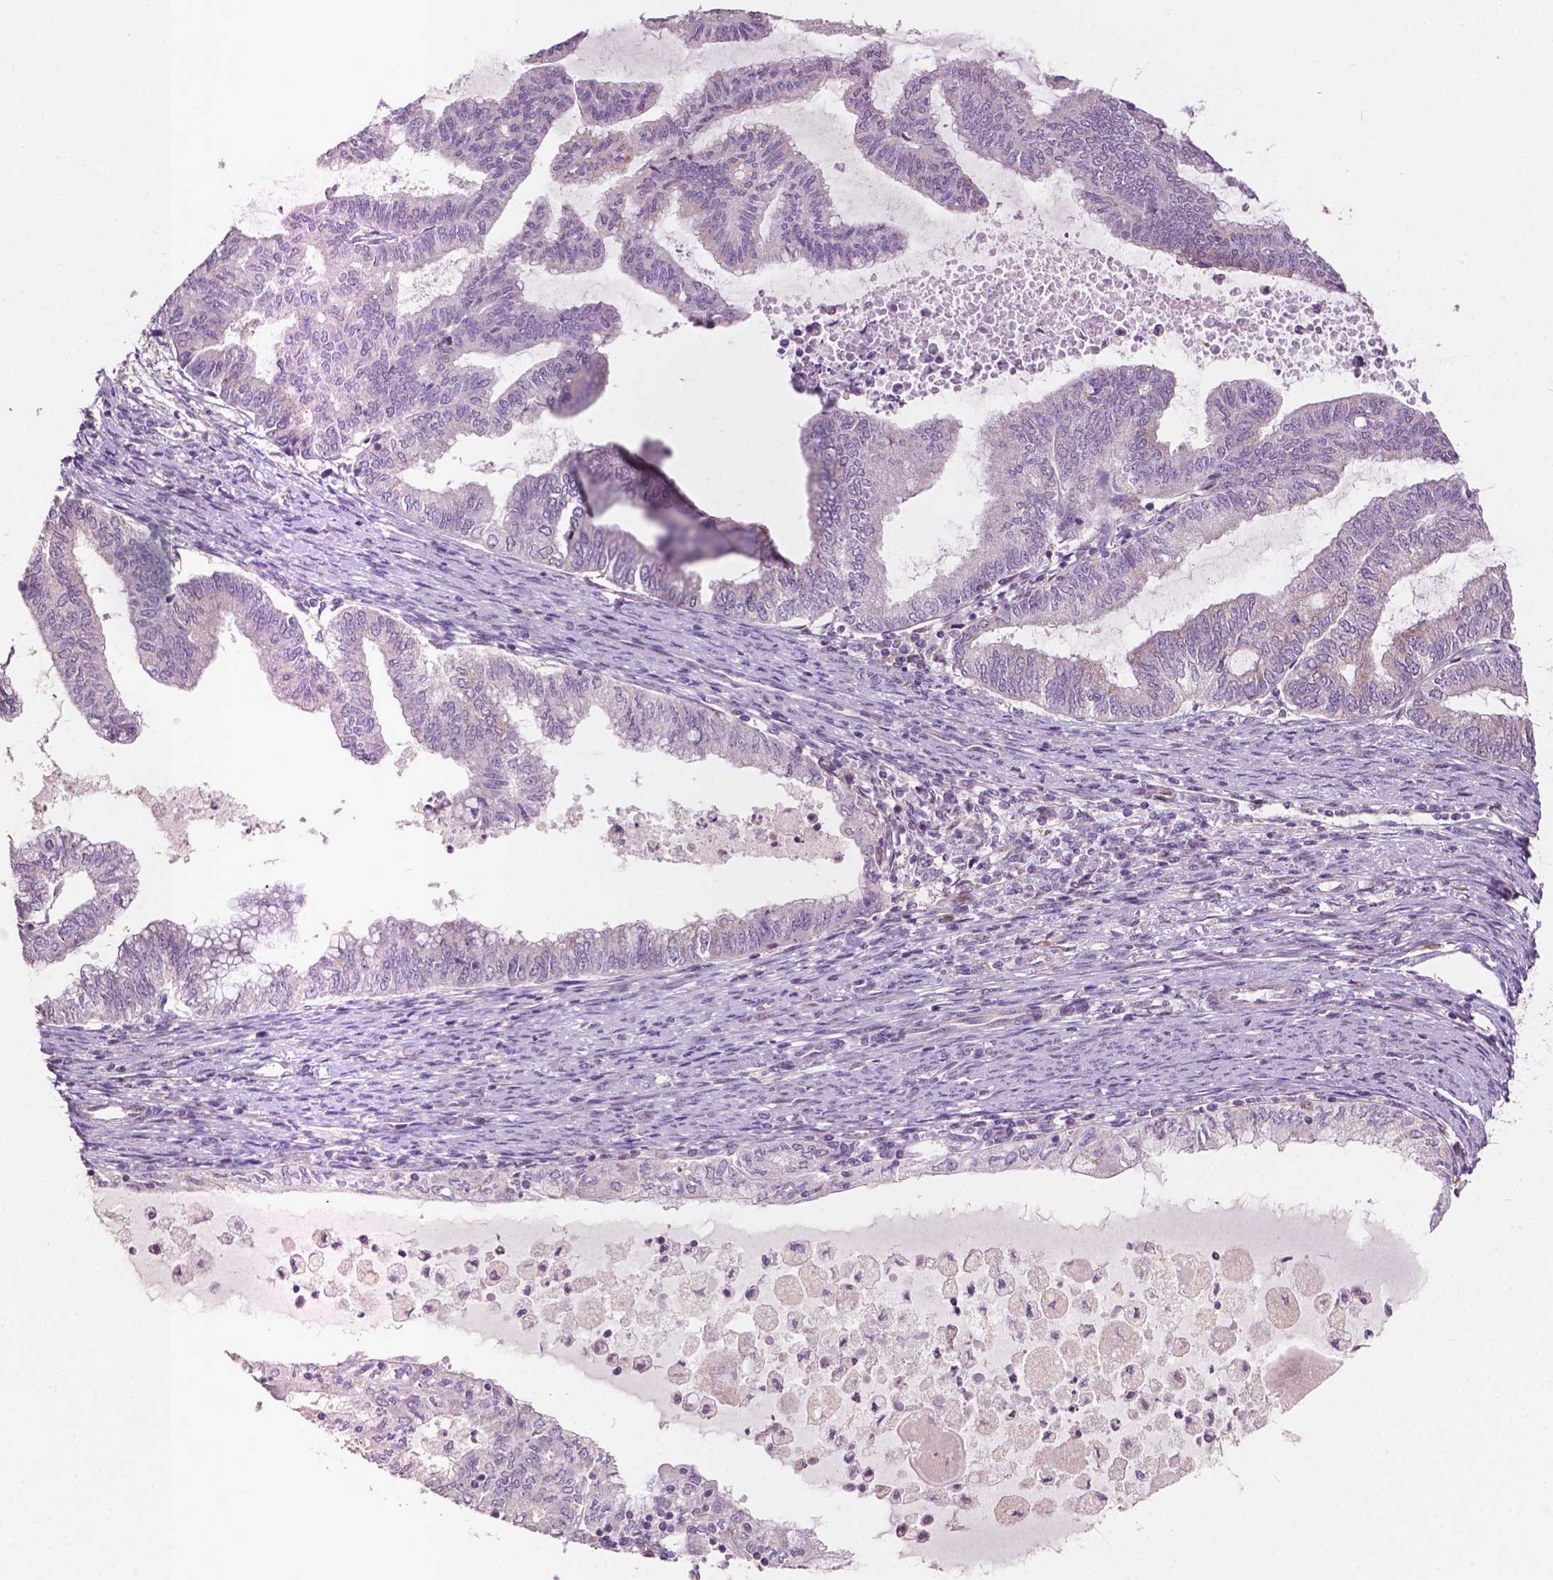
{"staining": {"intensity": "weak", "quantity": "<25%", "location": "cytoplasmic/membranous"}, "tissue": "endometrial cancer", "cell_type": "Tumor cells", "image_type": "cancer", "snomed": [{"axis": "morphology", "description": "Adenocarcinoma, NOS"}, {"axis": "topography", "description": "Endometrium"}], "caption": "Immunohistochemistry photomicrograph of human adenocarcinoma (endometrial) stained for a protein (brown), which displays no expression in tumor cells.", "gene": "EBAG9", "patient": {"sex": "female", "age": 79}}